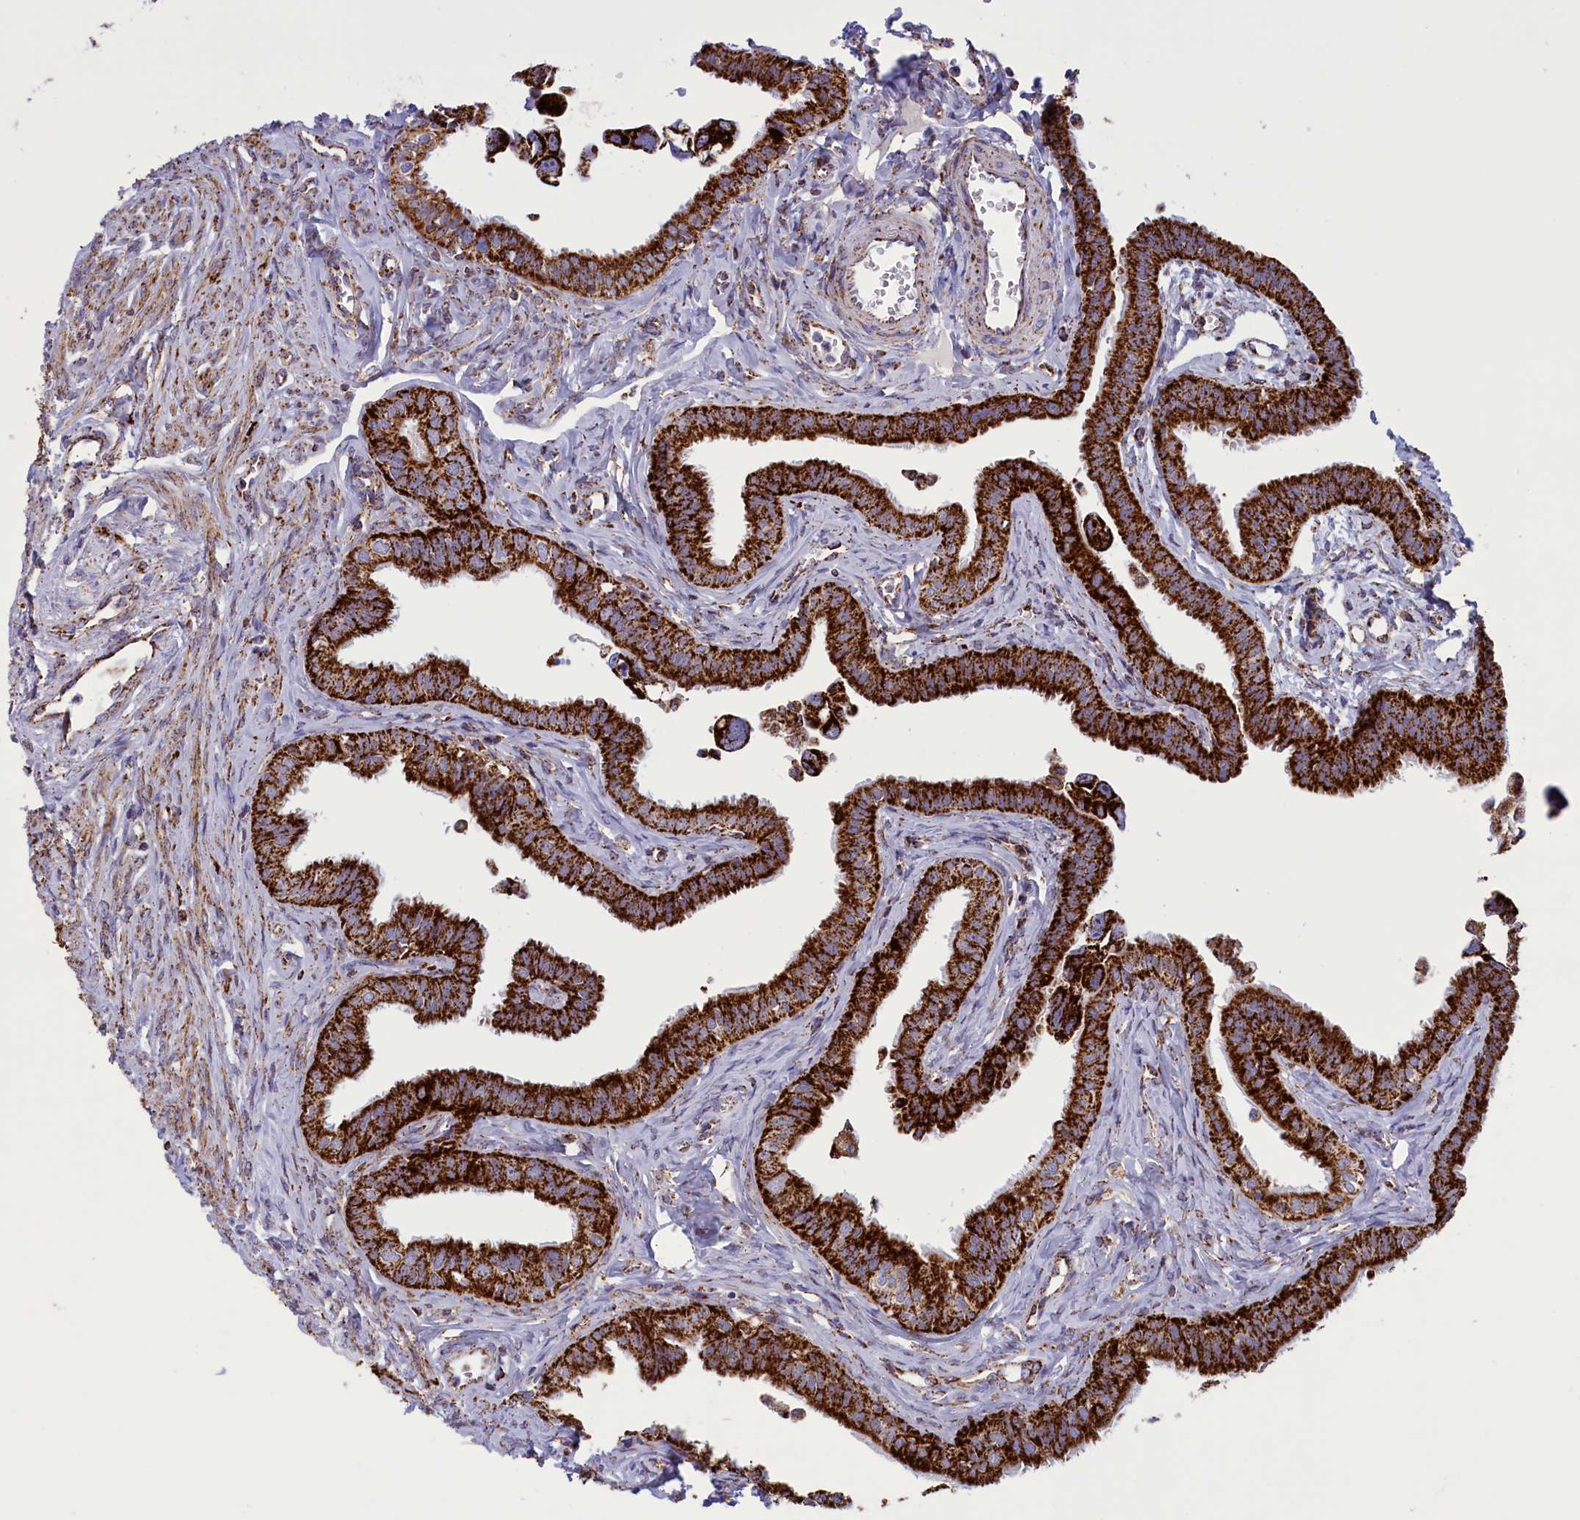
{"staining": {"intensity": "strong", "quantity": ">75%", "location": "cytoplasmic/membranous"}, "tissue": "fallopian tube", "cell_type": "Glandular cells", "image_type": "normal", "snomed": [{"axis": "morphology", "description": "Normal tissue, NOS"}, {"axis": "morphology", "description": "Carcinoma, NOS"}, {"axis": "topography", "description": "Fallopian tube"}, {"axis": "topography", "description": "Ovary"}], "caption": "This image reveals IHC staining of benign fallopian tube, with high strong cytoplasmic/membranous positivity in about >75% of glandular cells.", "gene": "ISOC2", "patient": {"sex": "female", "age": 59}}